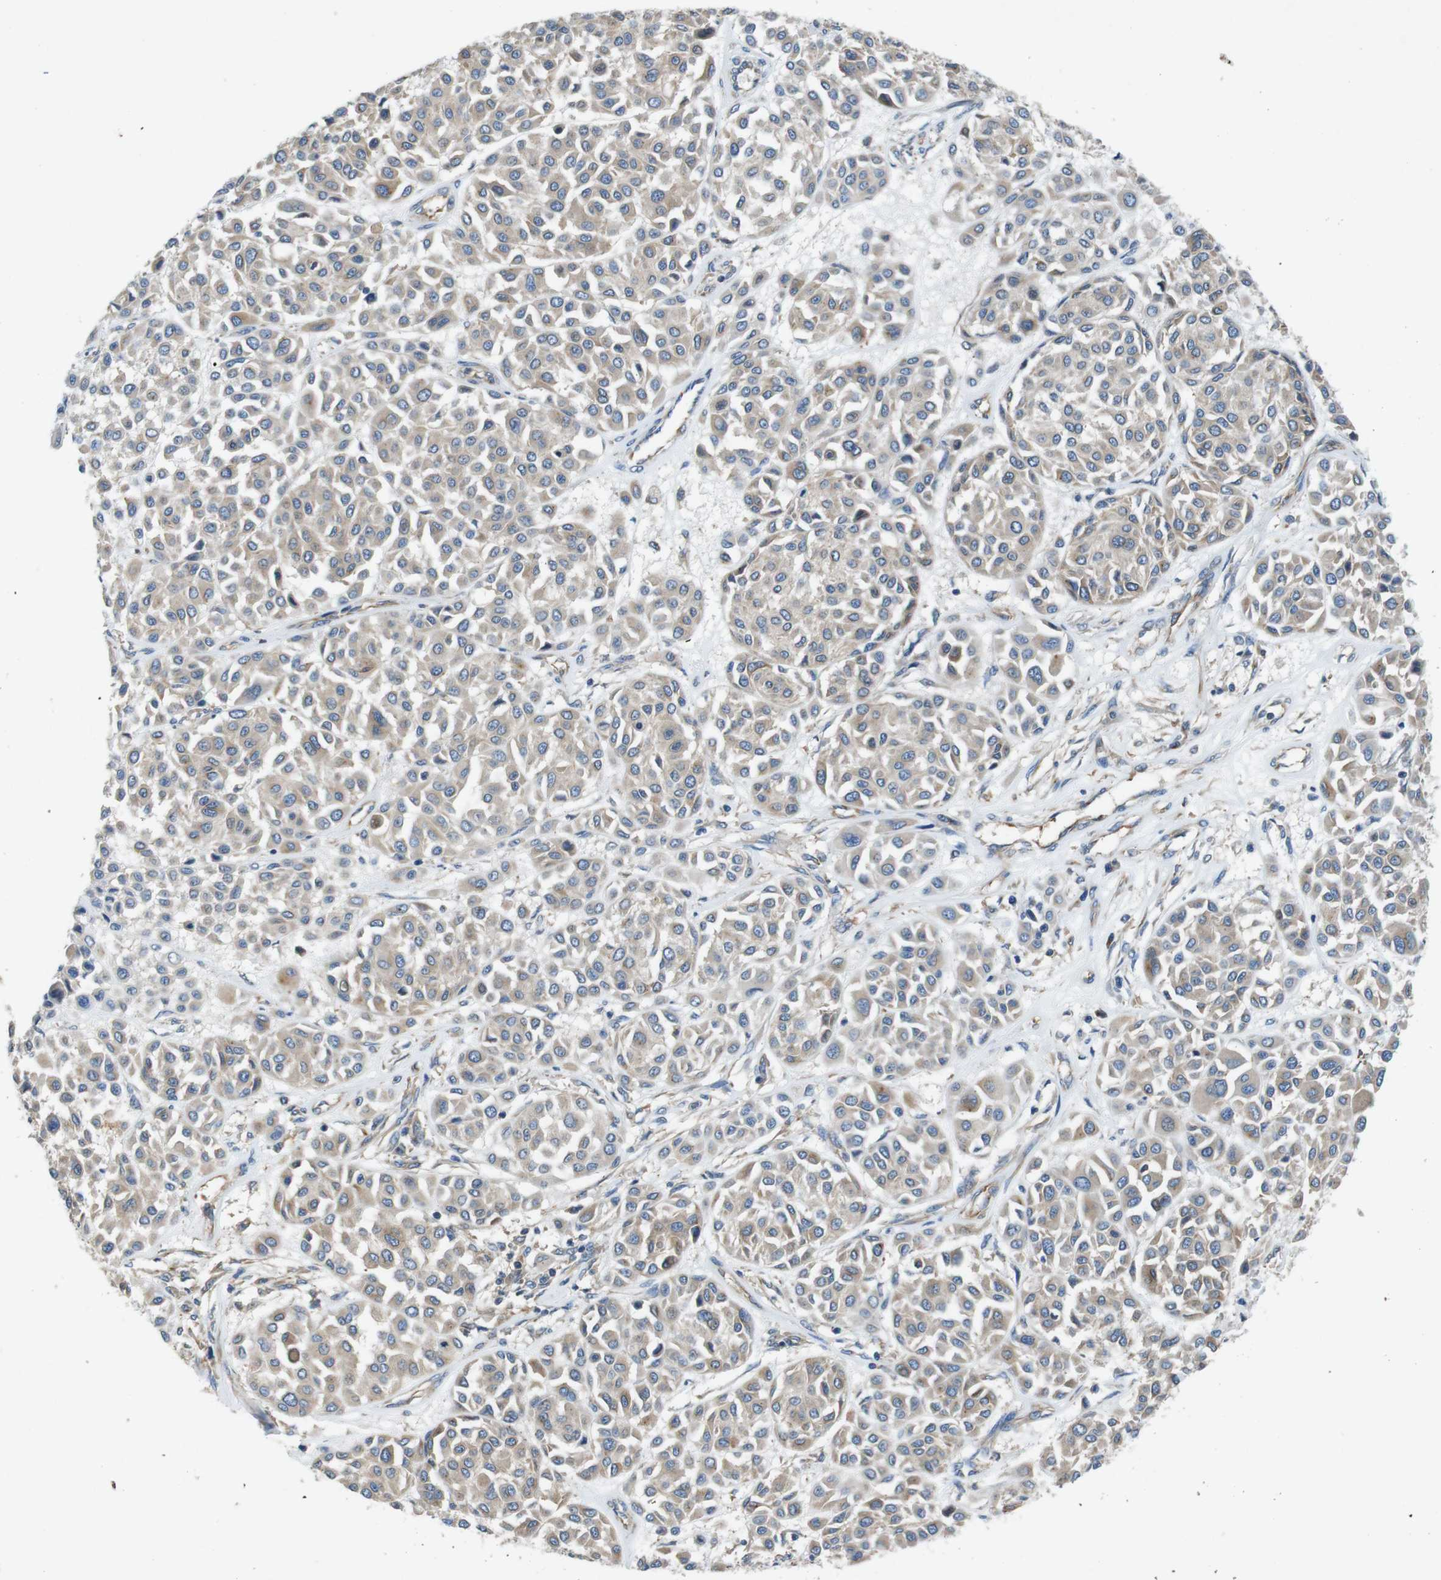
{"staining": {"intensity": "weak", "quantity": ">75%", "location": "cytoplasmic/membranous"}, "tissue": "melanoma", "cell_type": "Tumor cells", "image_type": "cancer", "snomed": [{"axis": "morphology", "description": "Malignant melanoma, Metastatic site"}, {"axis": "topography", "description": "Soft tissue"}], "caption": "About >75% of tumor cells in human malignant melanoma (metastatic site) display weak cytoplasmic/membranous protein expression as visualized by brown immunohistochemical staining.", "gene": "DCTN1", "patient": {"sex": "male", "age": 41}}